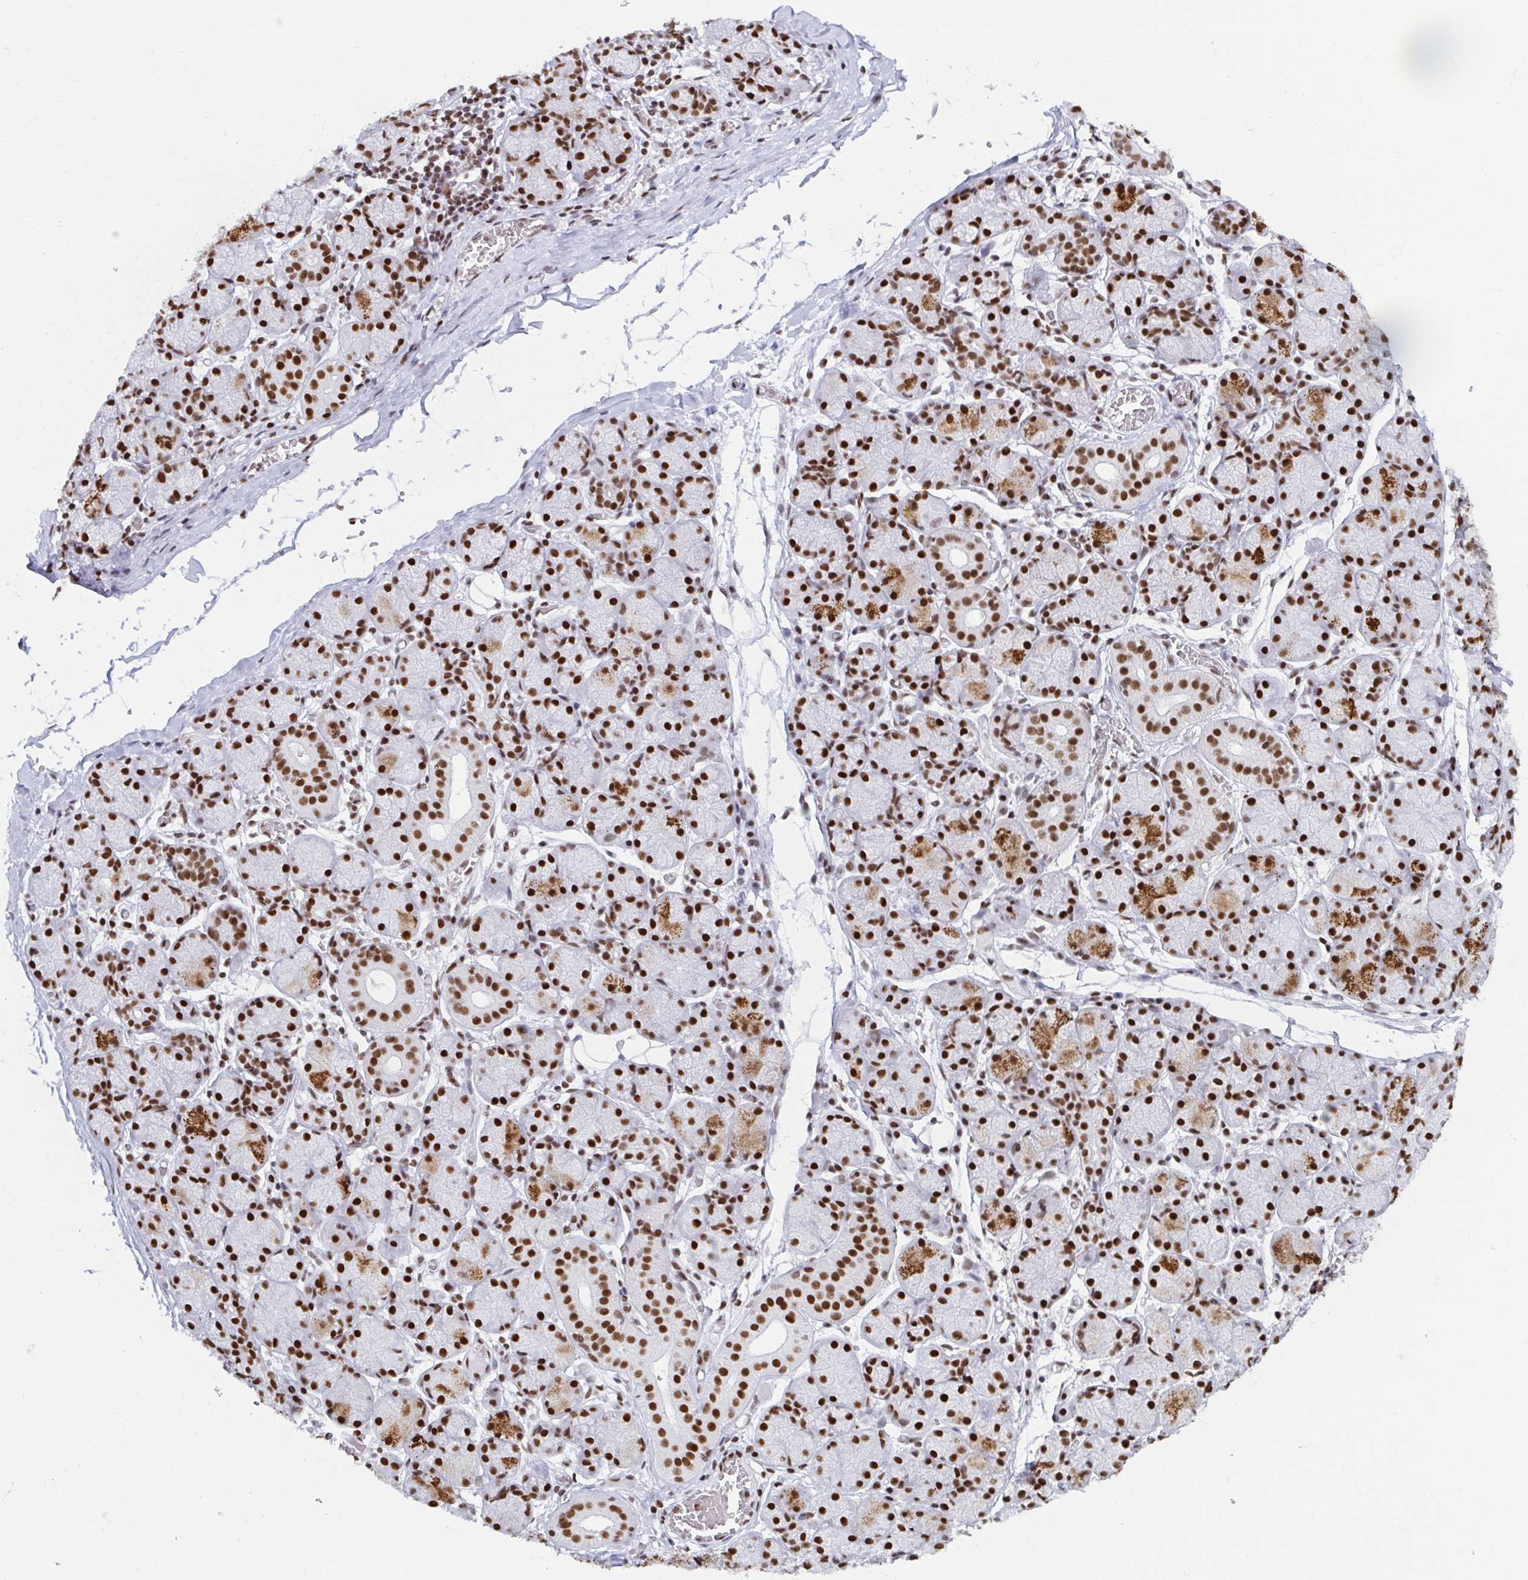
{"staining": {"intensity": "strong", "quantity": ">75%", "location": "nuclear"}, "tissue": "salivary gland", "cell_type": "Glandular cells", "image_type": "normal", "snomed": [{"axis": "morphology", "description": "Normal tissue, NOS"}, {"axis": "topography", "description": "Salivary gland"}], "caption": "IHC micrograph of unremarkable salivary gland stained for a protein (brown), which demonstrates high levels of strong nuclear expression in approximately >75% of glandular cells.", "gene": "EWSR1", "patient": {"sex": "female", "age": 24}}